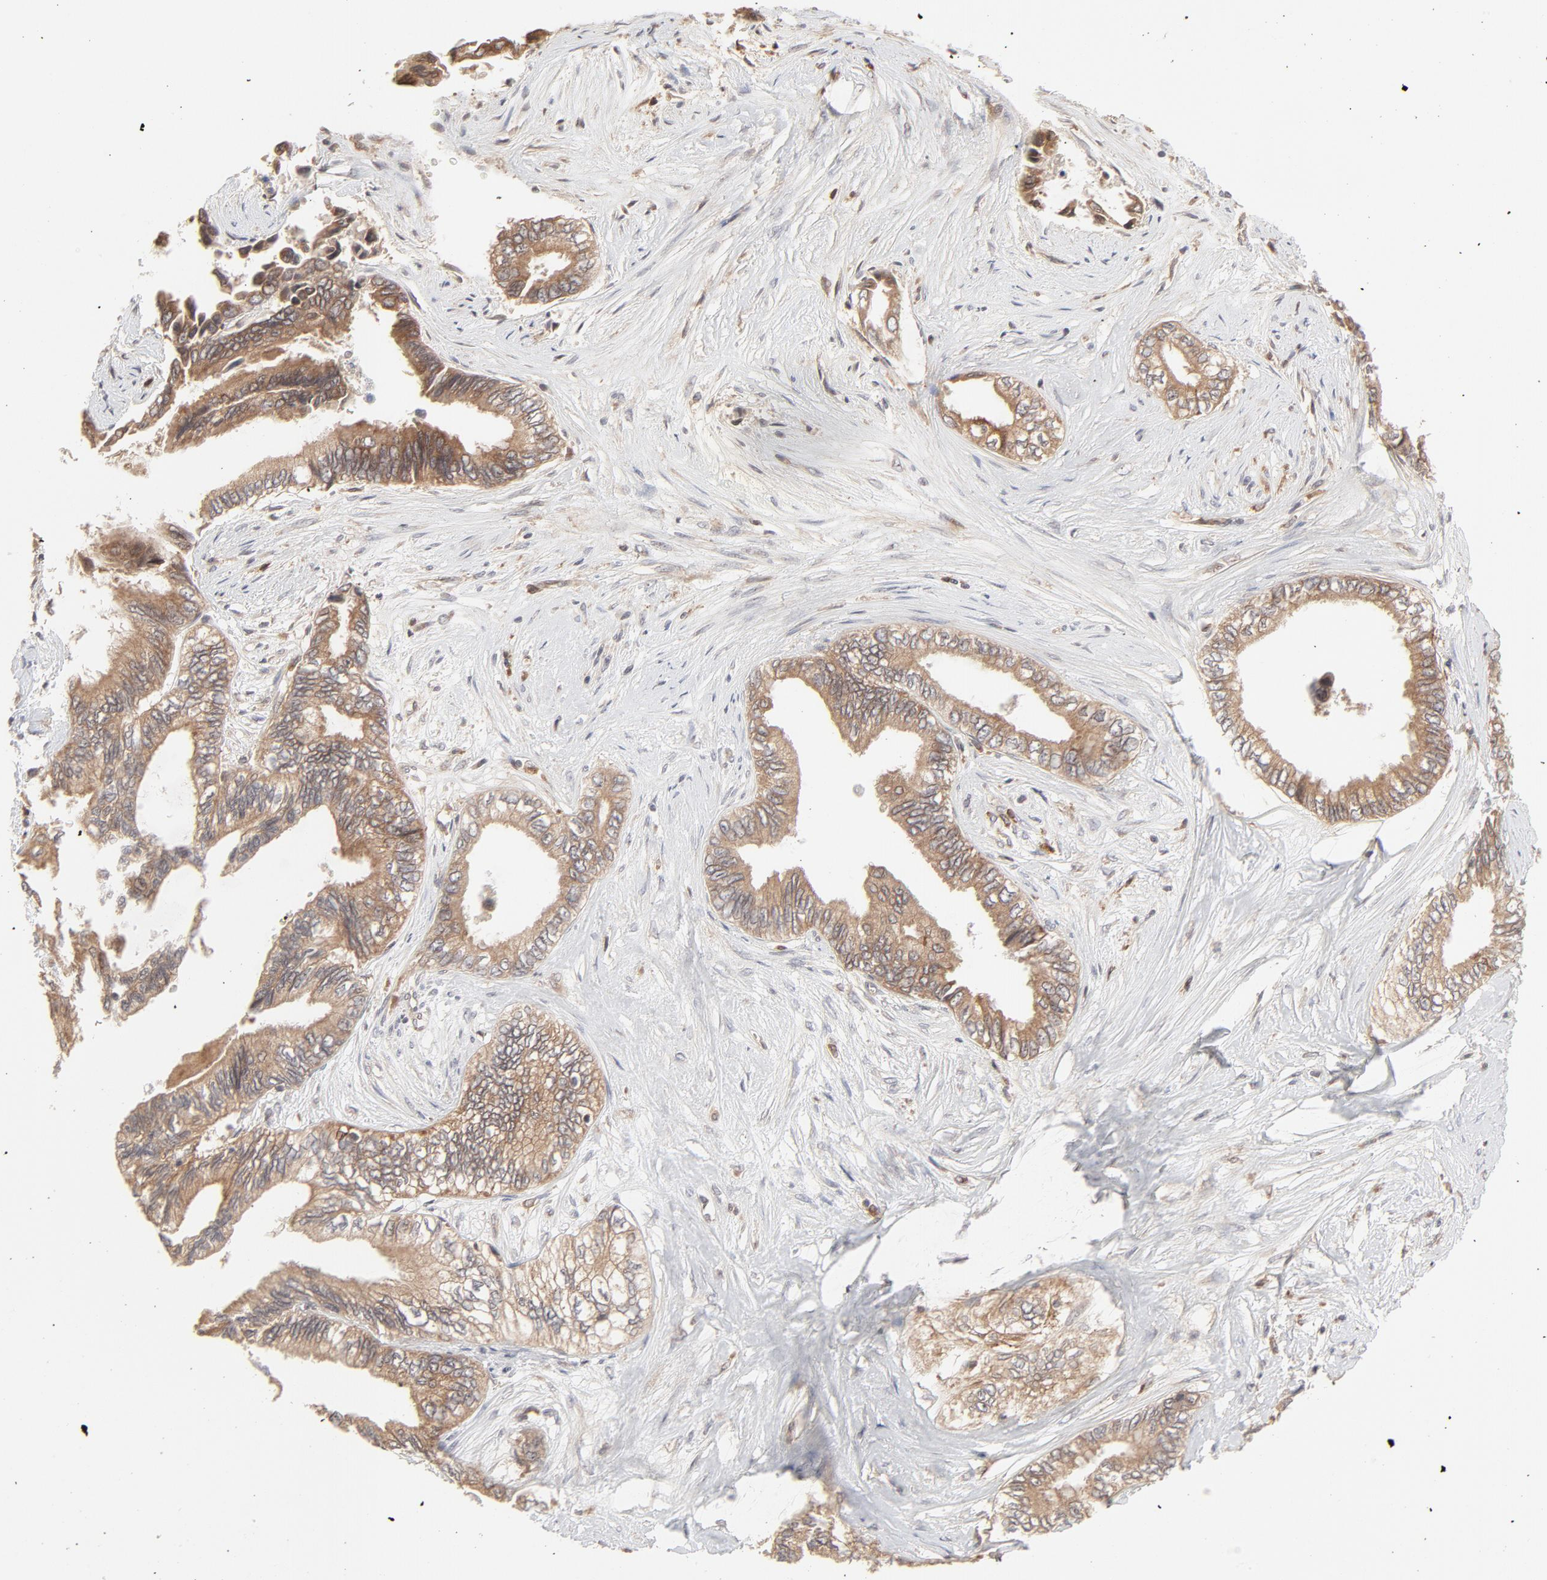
{"staining": {"intensity": "moderate", "quantity": ">75%", "location": "cytoplasmic/membranous"}, "tissue": "pancreatic cancer", "cell_type": "Tumor cells", "image_type": "cancer", "snomed": [{"axis": "morphology", "description": "Adenocarcinoma, NOS"}, {"axis": "topography", "description": "Pancreas"}], "caption": "Immunohistochemical staining of human pancreatic cancer shows medium levels of moderate cytoplasmic/membranous protein expression in about >75% of tumor cells.", "gene": "RAB5C", "patient": {"sex": "female", "age": 66}}